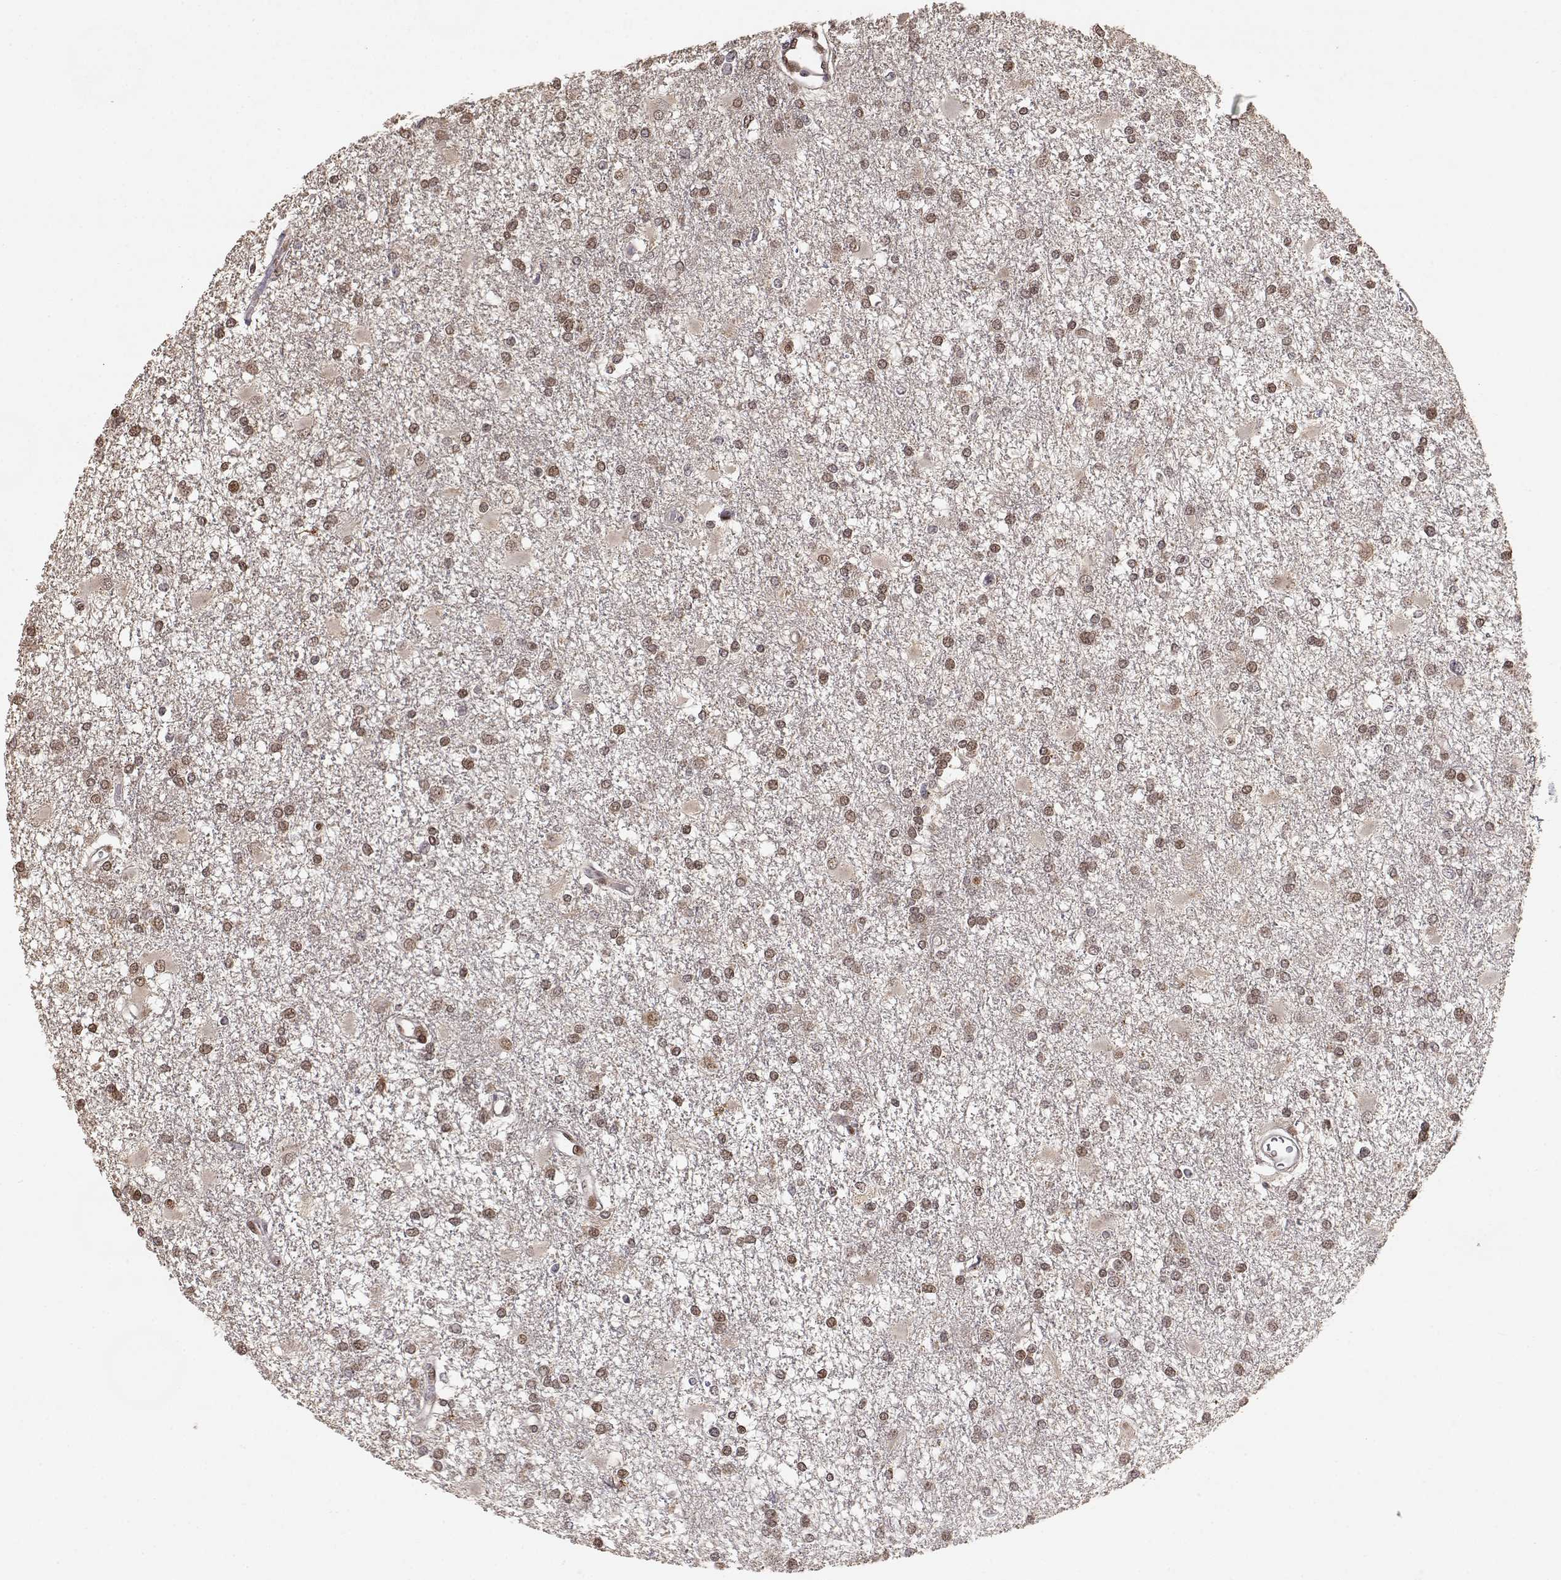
{"staining": {"intensity": "moderate", "quantity": ">75%", "location": "nuclear"}, "tissue": "glioma", "cell_type": "Tumor cells", "image_type": "cancer", "snomed": [{"axis": "morphology", "description": "Glioma, malignant, High grade"}, {"axis": "topography", "description": "Cerebral cortex"}], "caption": "A histopathology image showing moderate nuclear staining in about >75% of tumor cells in glioma, as visualized by brown immunohistochemical staining.", "gene": "BRCA1", "patient": {"sex": "male", "age": 79}}